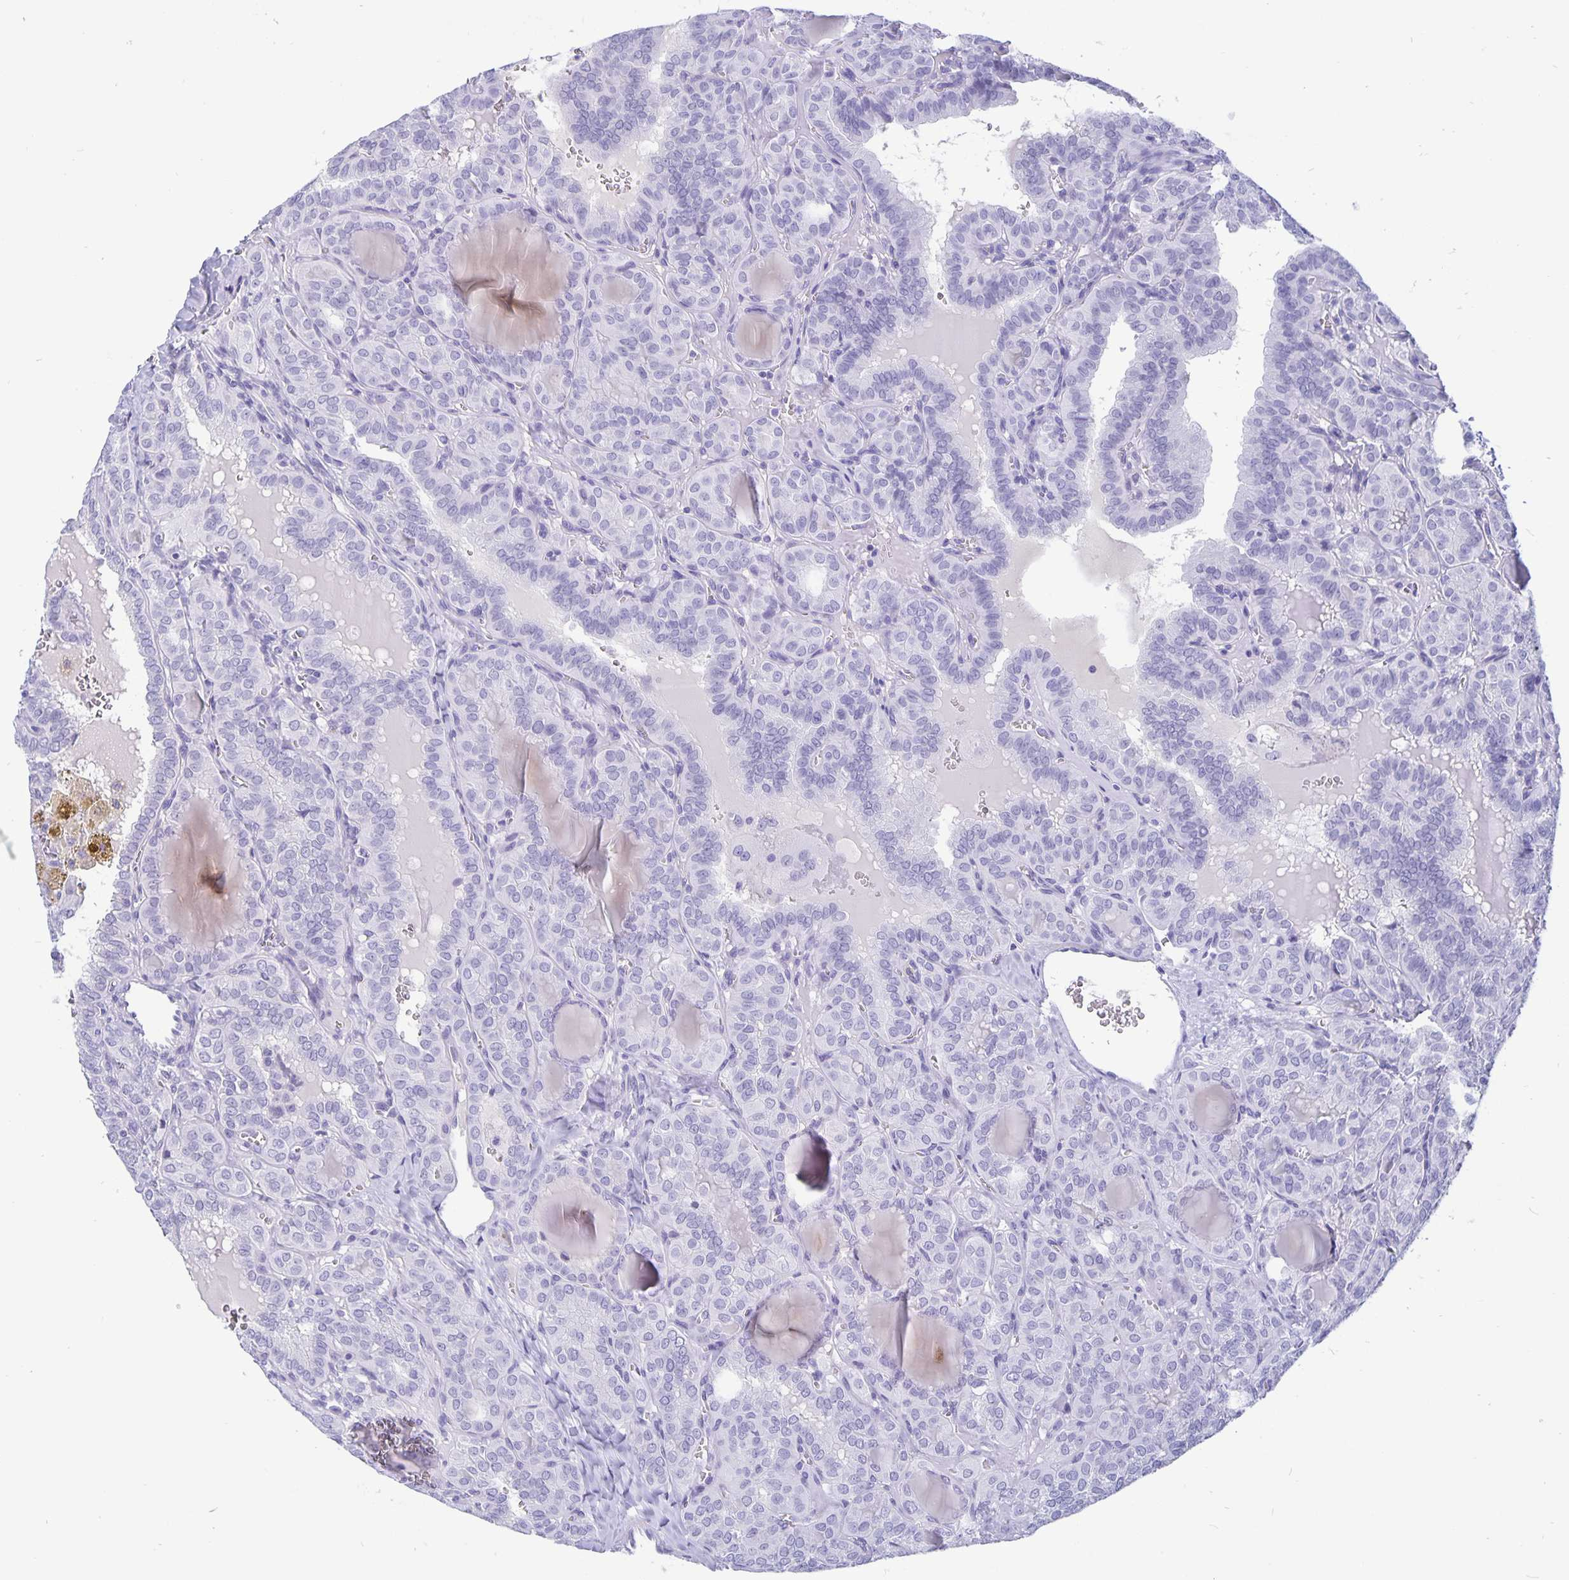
{"staining": {"intensity": "negative", "quantity": "none", "location": "none"}, "tissue": "thyroid cancer", "cell_type": "Tumor cells", "image_type": "cancer", "snomed": [{"axis": "morphology", "description": "Papillary adenocarcinoma, NOS"}, {"axis": "topography", "description": "Thyroid gland"}], "caption": "Thyroid cancer (papillary adenocarcinoma) was stained to show a protein in brown. There is no significant staining in tumor cells.", "gene": "BPIFA3", "patient": {"sex": "female", "age": 41}}